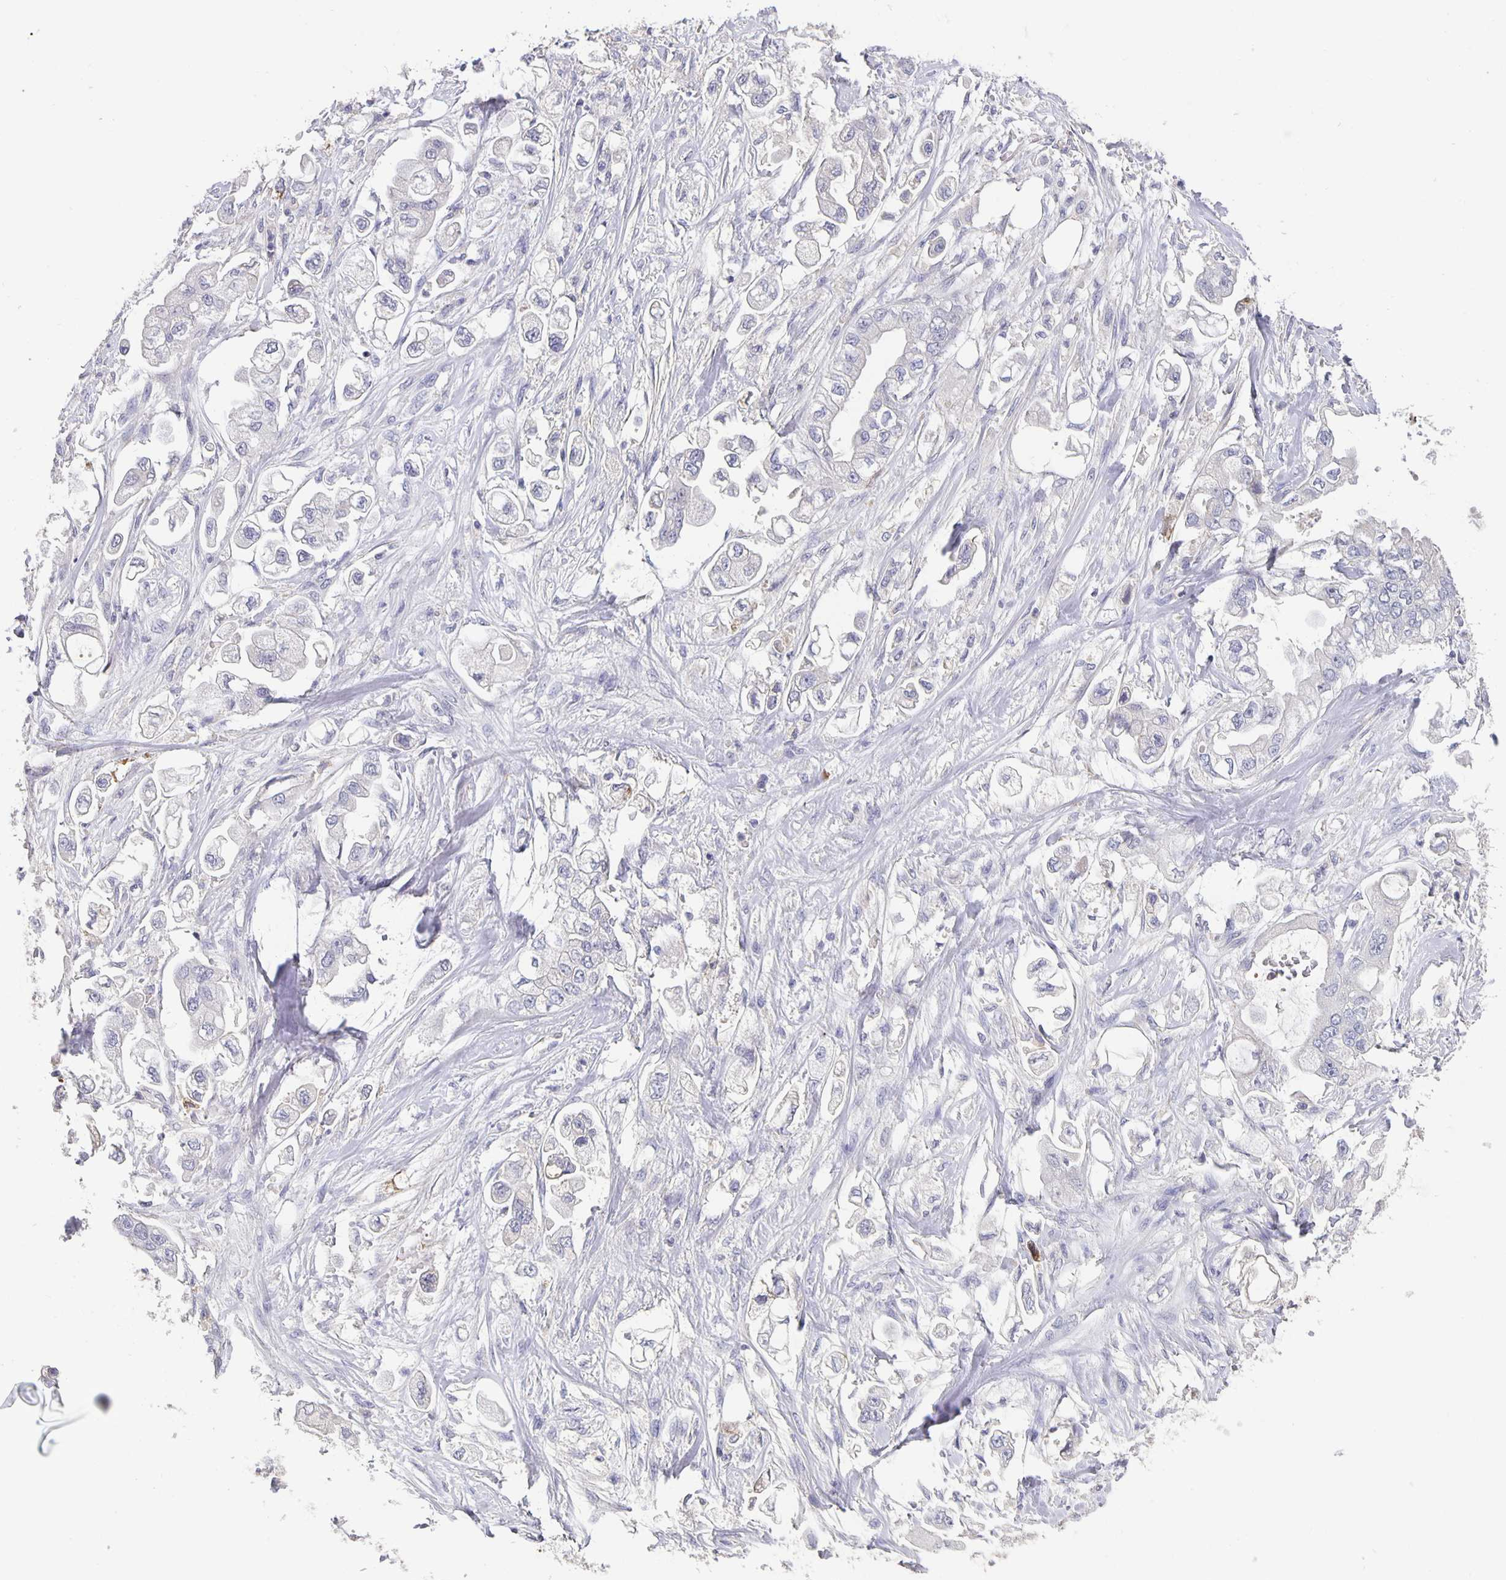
{"staining": {"intensity": "negative", "quantity": "none", "location": "none"}, "tissue": "stomach cancer", "cell_type": "Tumor cells", "image_type": "cancer", "snomed": [{"axis": "morphology", "description": "Adenocarcinoma, NOS"}, {"axis": "topography", "description": "Stomach"}], "caption": "Adenocarcinoma (stomach) was stained to show a protein in brown. There is no significant expression in tumor cells. (Stains: DAB IHC with hematoxylin counter stain, Microscopy: brightfield microscopy at high magnification).", "gene": "GDF15", "patient": {"sex": "male", "age": 62}}